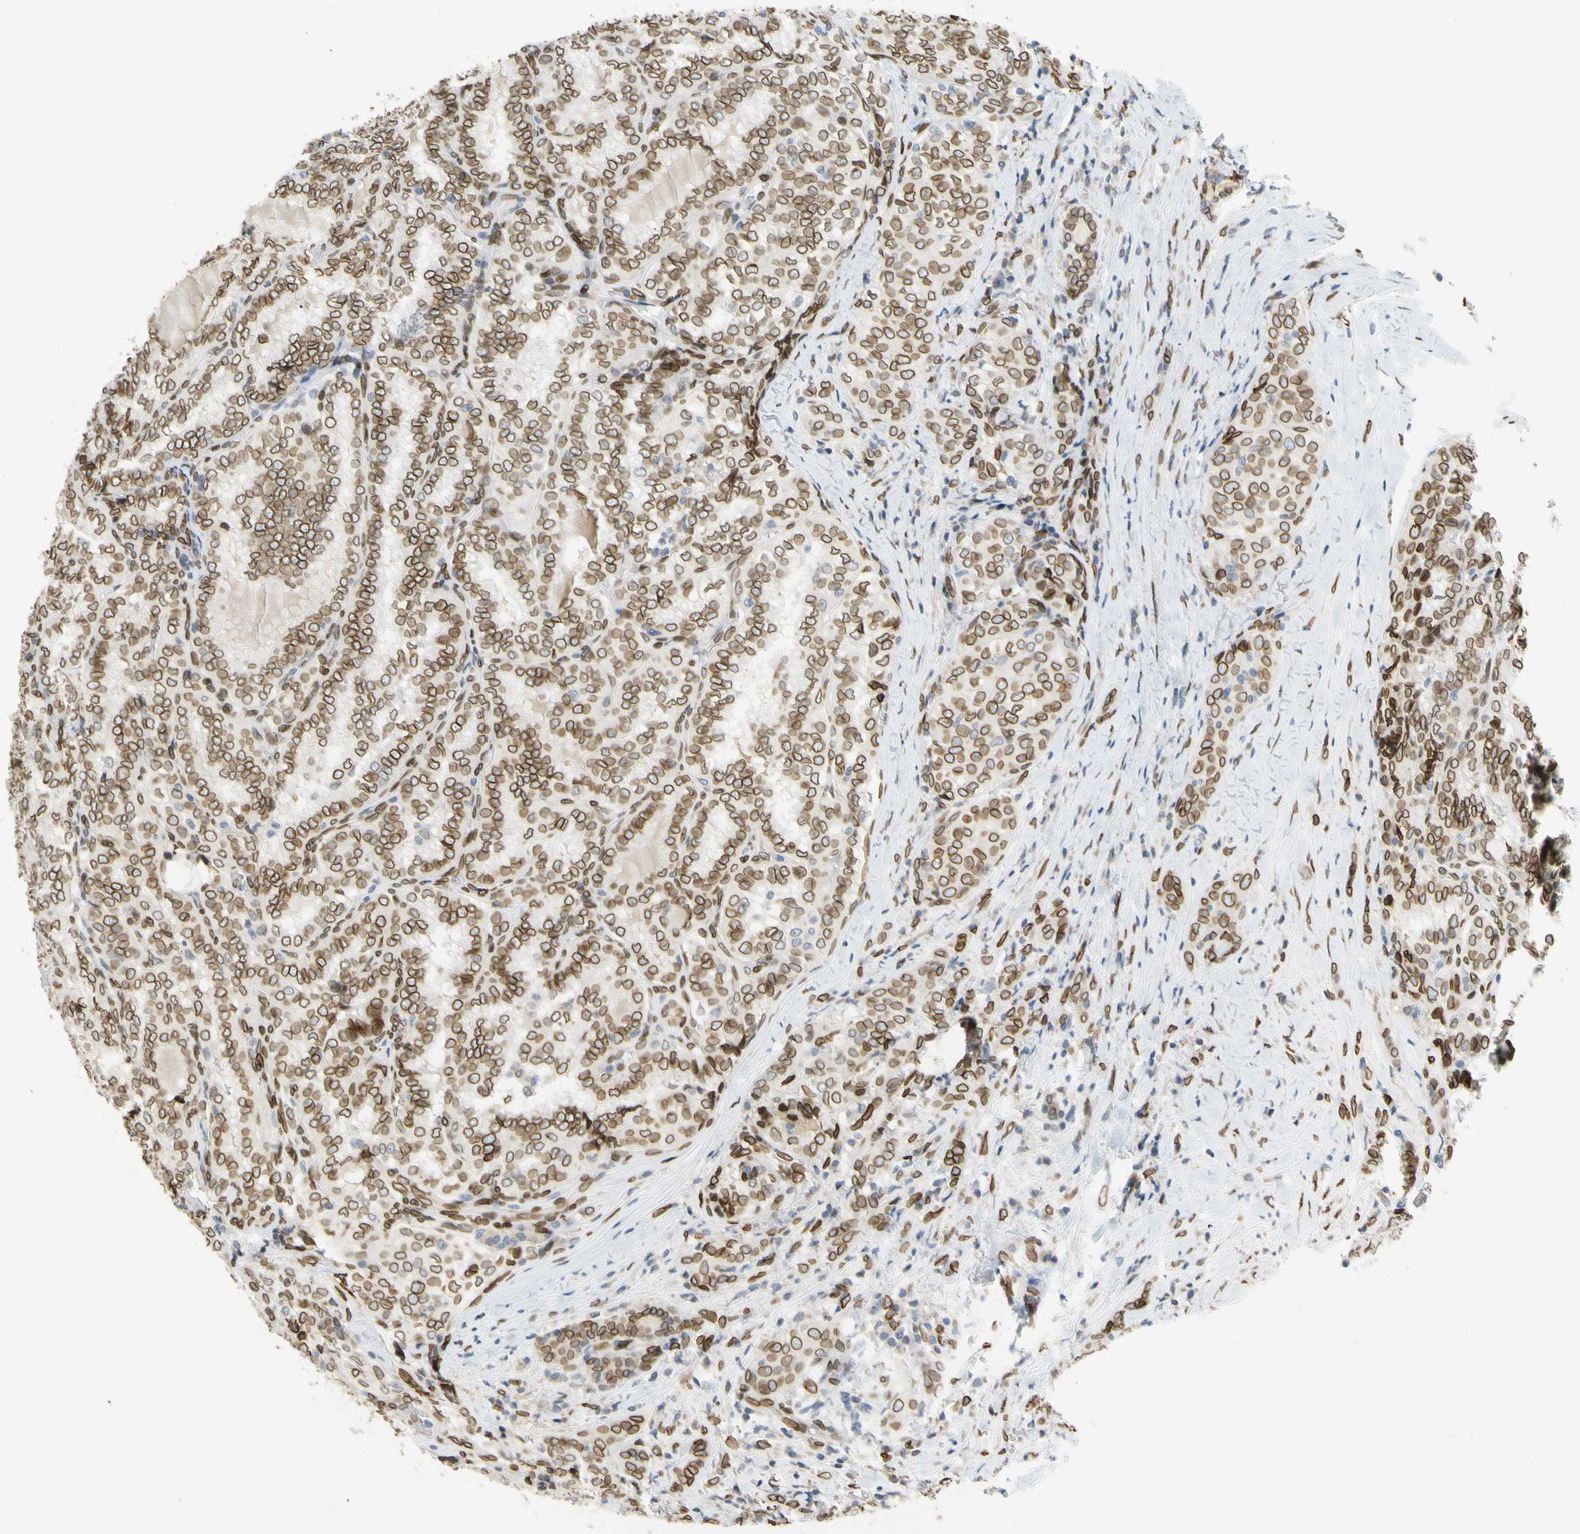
{"staining": {"intensity": "moderate", "quantity": ">75%", "location": "cytoplasmic/membranous,nuclear"}, "tissue": "thyroid cancer", "cell_type": "Tumor cells", "image_type": "cancer", "snomed": [{"axis": "morphology", "description": "Normal tissue, NOS"}, {"axis": "morphology", "description": "Papillary adenocarcinoma, NOS"}, {"axis": "topography", "description": "Thyroid gland"}], "caption": "Immunohistochemical staining of human thyroid cancer (papillary adenocarcinoma) displays medium levels of moderate cytoplasmic/membranous and nuclear protein expression in about >75% of tumor cells.", "gene": "SUN1", "patient": {"sex": "female", "age": 30}}